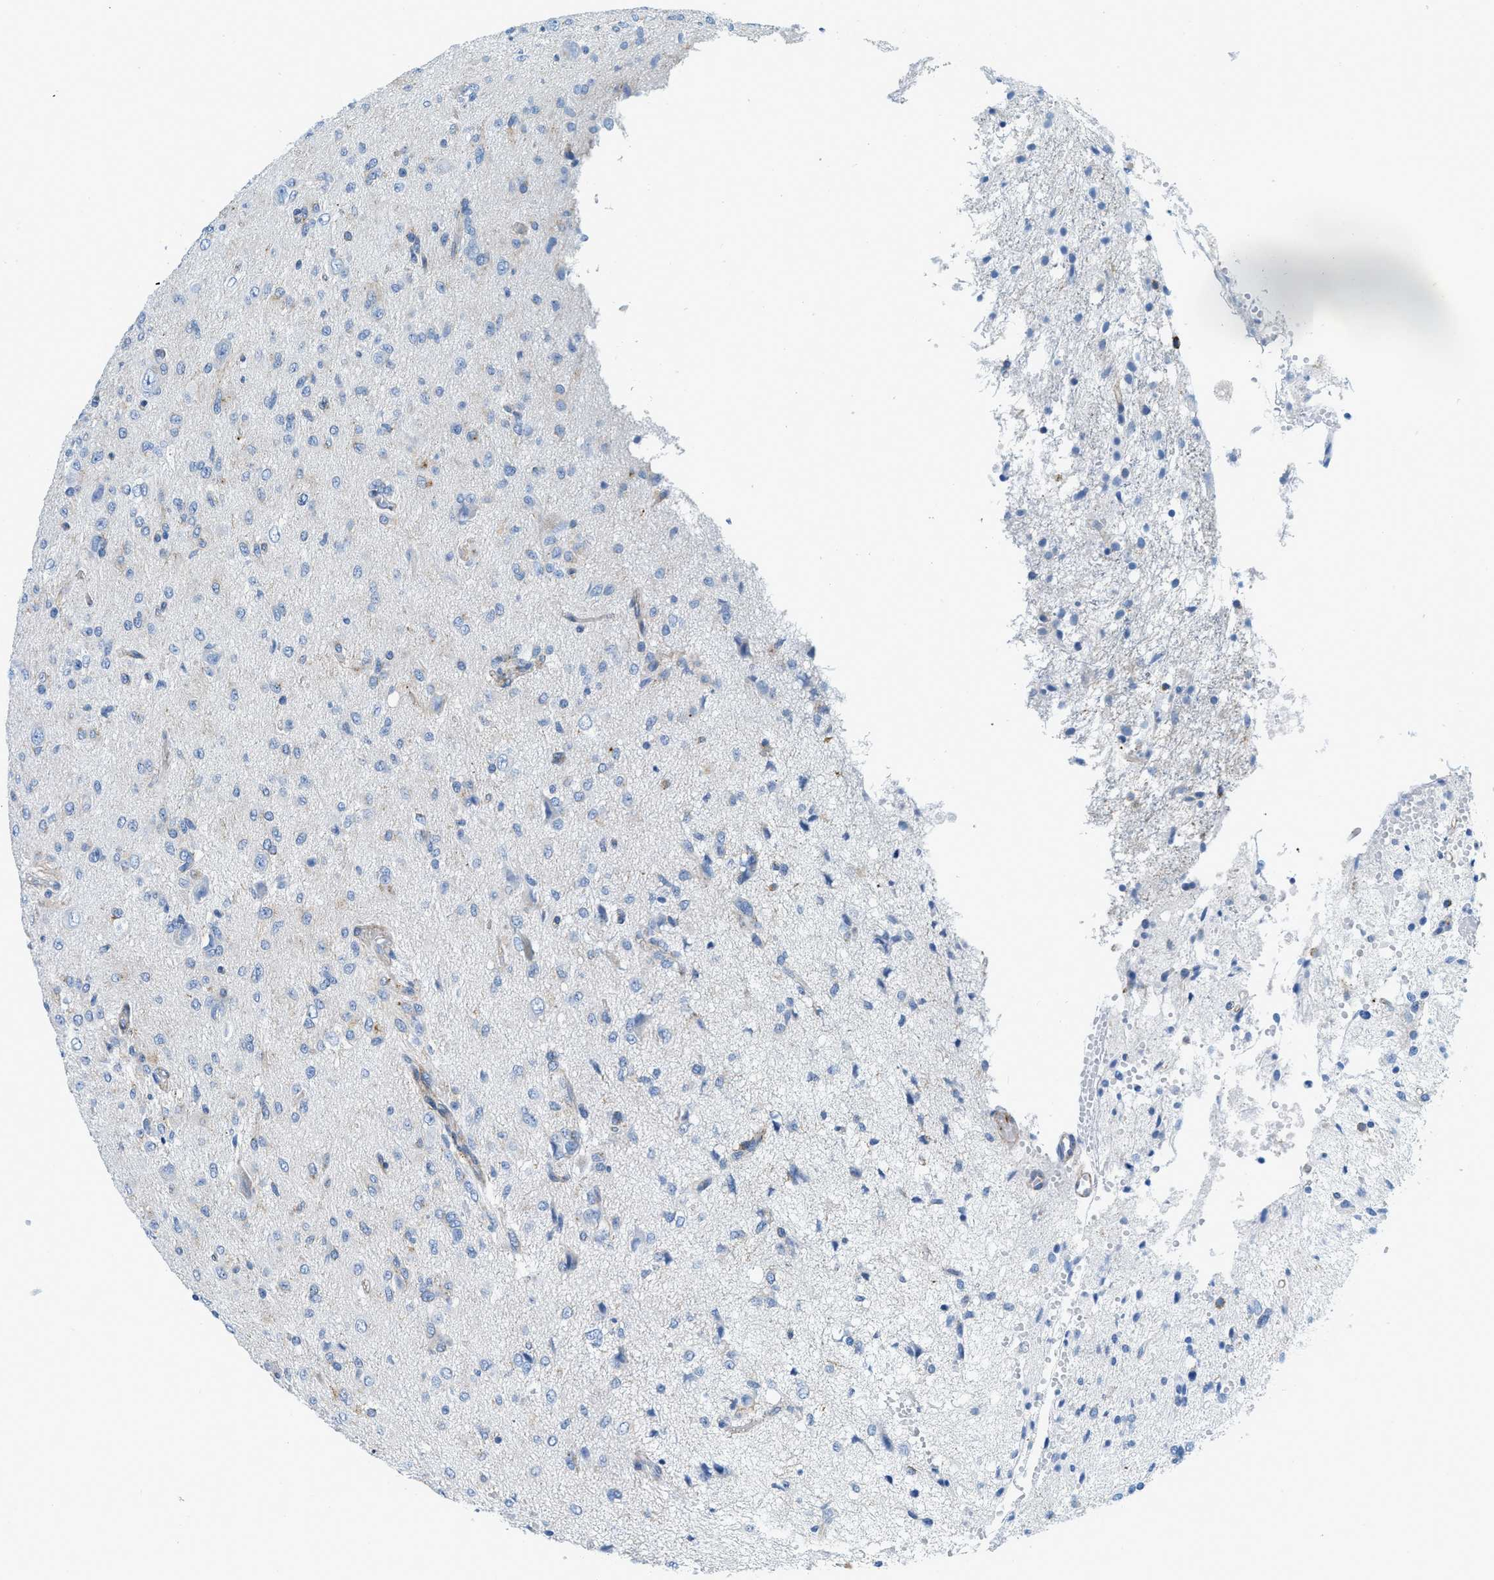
{"staining": {"intensity": "negative", "quantity": "none", "location": "none"}, "tissue": "glioma", "cell_type": "Tumor cells", "image_type": "cancer", "snomed": [{"axis": "morphology", "description": "Glioma, malignant, High grade"}, {"axis": "topography", "description": "Brain"}], "caption": "A high-resolution histopathology image shows IHC staining of glioma, which exhibits no significant expression in tumor cells.", "gene": "TPSAB1", "patient": {"sex": "female", "age": 59}}